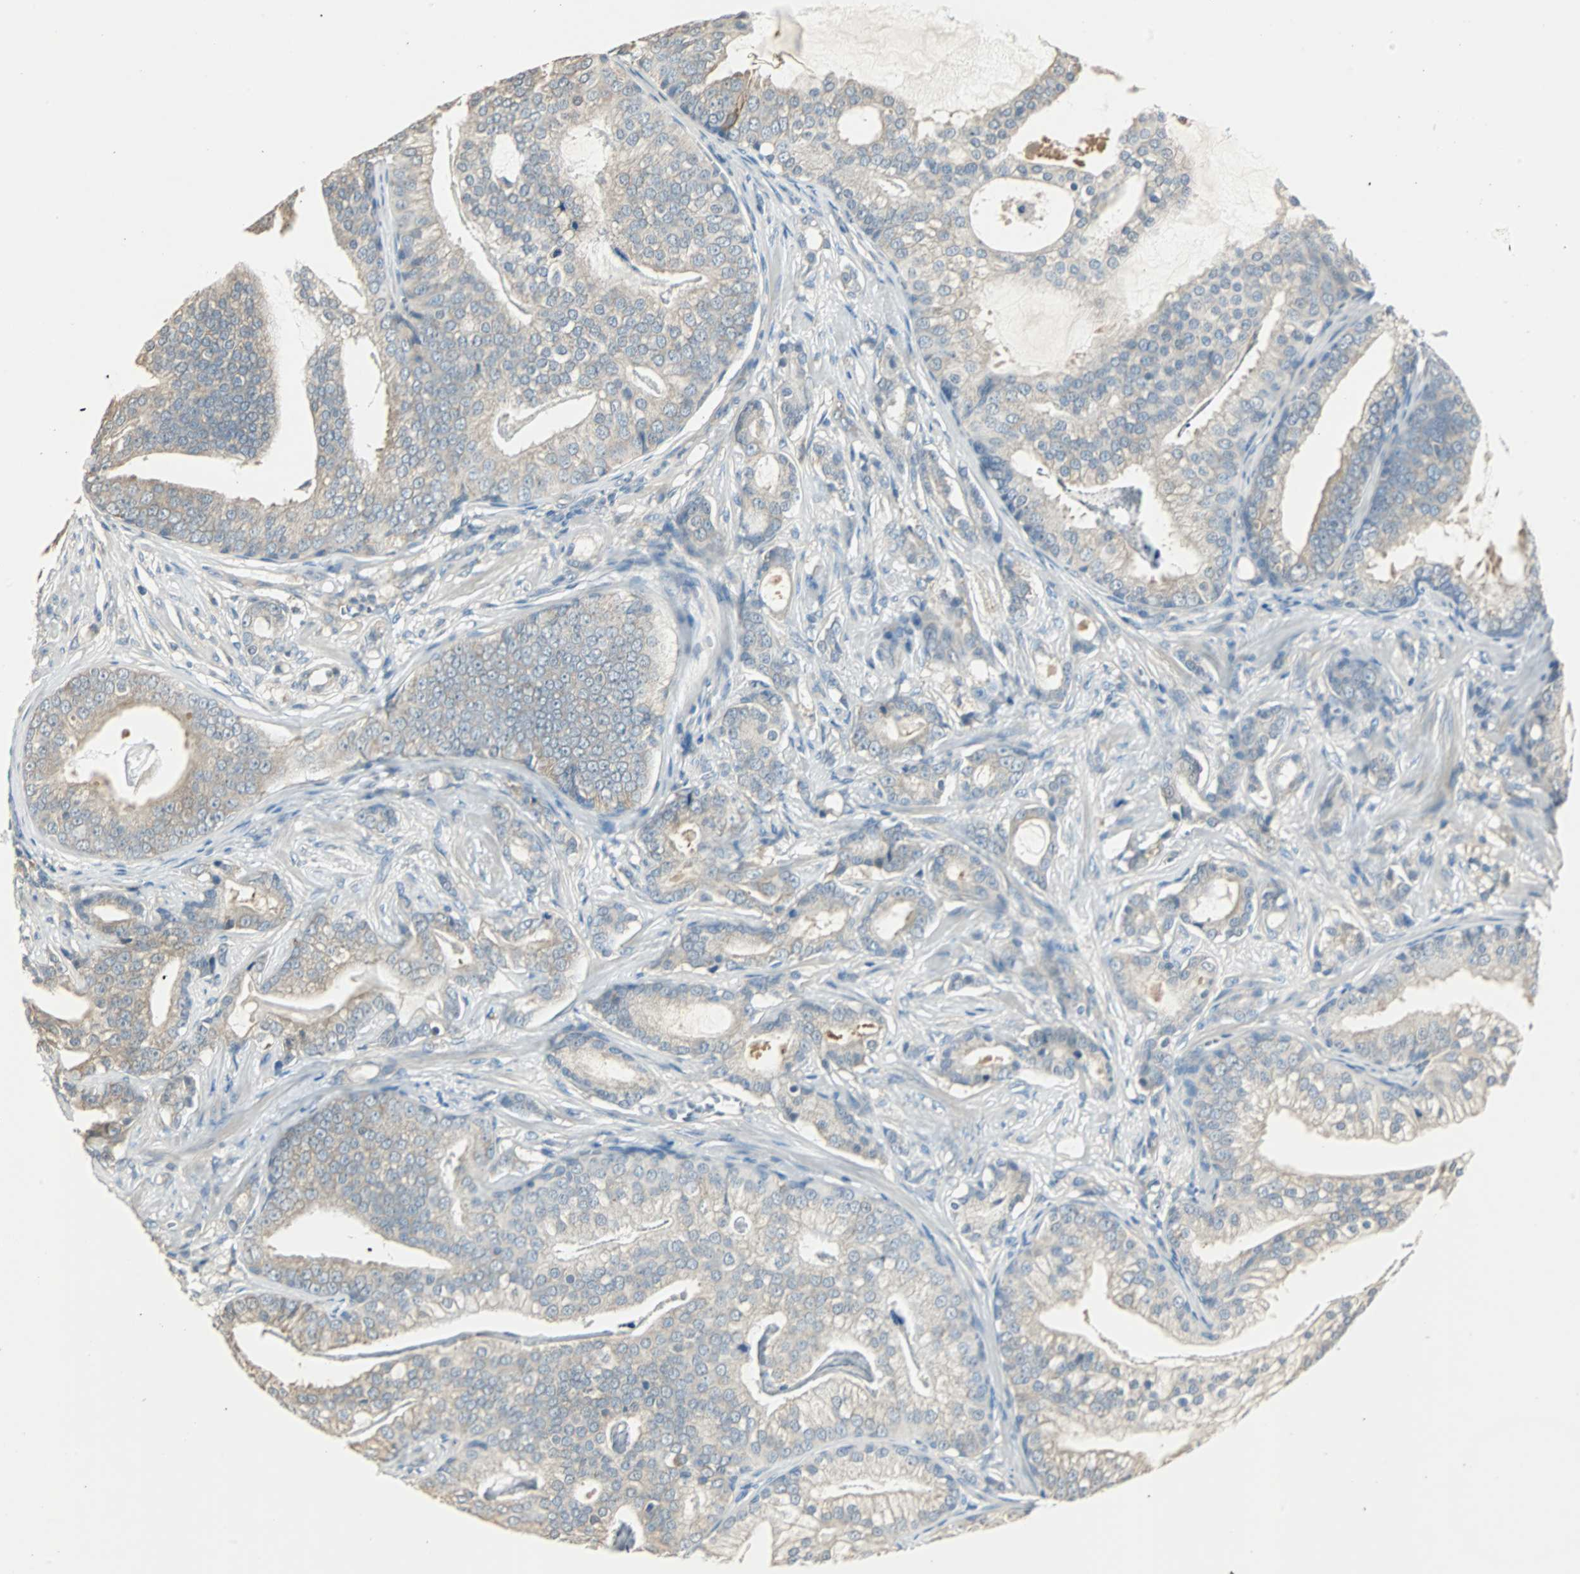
{"staining": {"intensity": "moderate", "quantity": "<25%", "location": "cytoplasmic/membranous"}, "tissue": "prostate cancer", "cell_type": "Tumor cells", "image_type": "cancer", "snomed": [{"axis": "morphology", "description": "Adenocarcinoma, Low grade"}, {"axis": "topography", "description": "Prostate"}], "caption": "This micrograph shows prostate low-grade adenocarcinoma stained with IHC to label a protein in brown. The cytoplasmic/membranous of tumor cells show moderate positivity for the protein. Nuclei are counter-stained blue.", "gene": "ABHD2", "patient": {"sex": "male", "age": 58}}